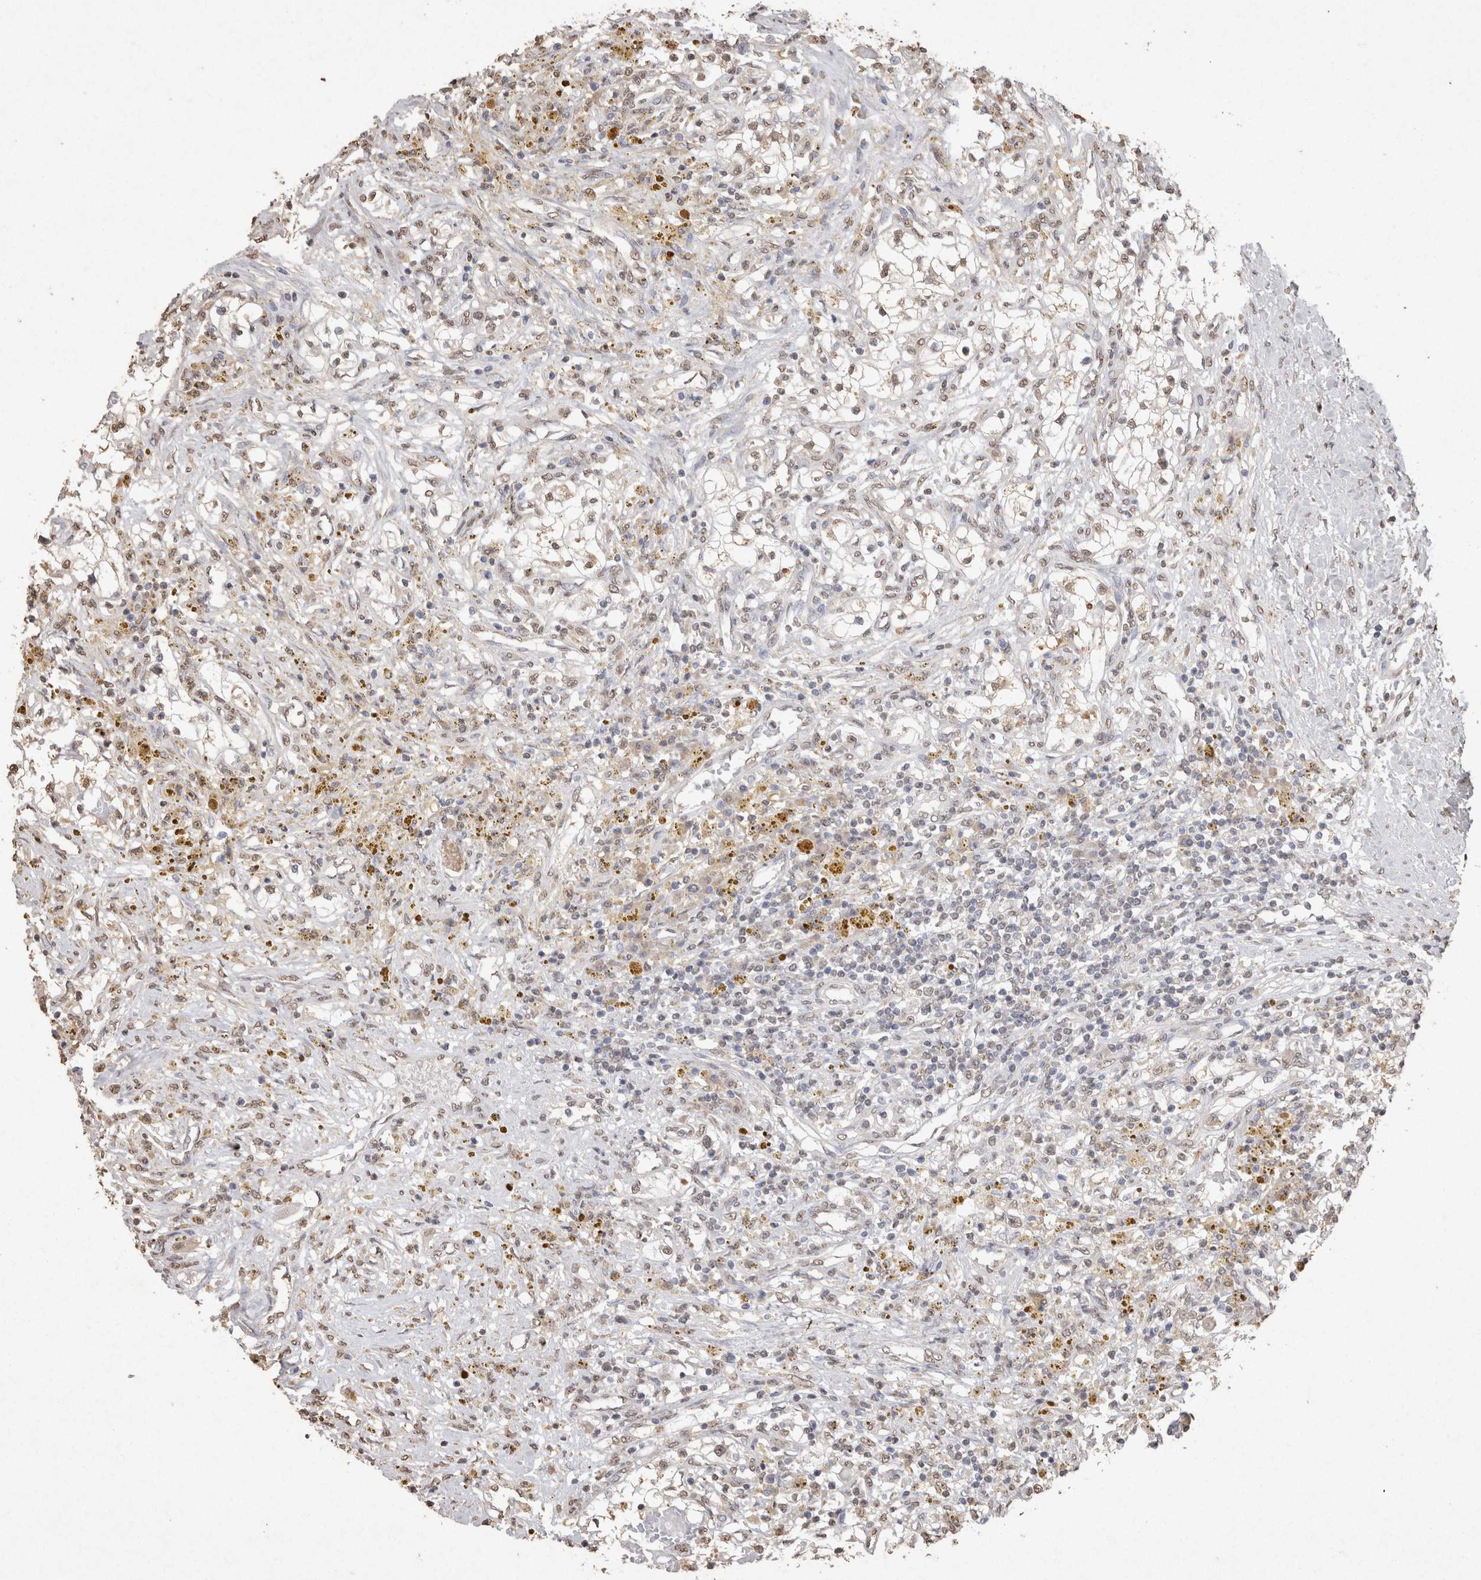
{"staining": {"intensity": "weak", "quantity": "25%-75%", "location": "nuclear"}, "tissue": "renal cancer", "cell_type": "Tumor cells", "image_type": "cancer", "snomed": [{"axis": "morphology", "description": "Adenocarcinoma, NOS"}, {"axis": "topography", "description": "Kidney"}], "caption": "Immunohistochemical staining of human adenocarcinoma (renal) displays low levels of weak nuclear protein positivity in about 25%-75% of tumor cells. Using DAB (3,3'-diaminobenzidine) (brown) and hematoxylin (blue) stains, captured at high magnification using brightfield microscopy.", "gene": "MLX", "patient": {"sex": "male", "age": 68}}